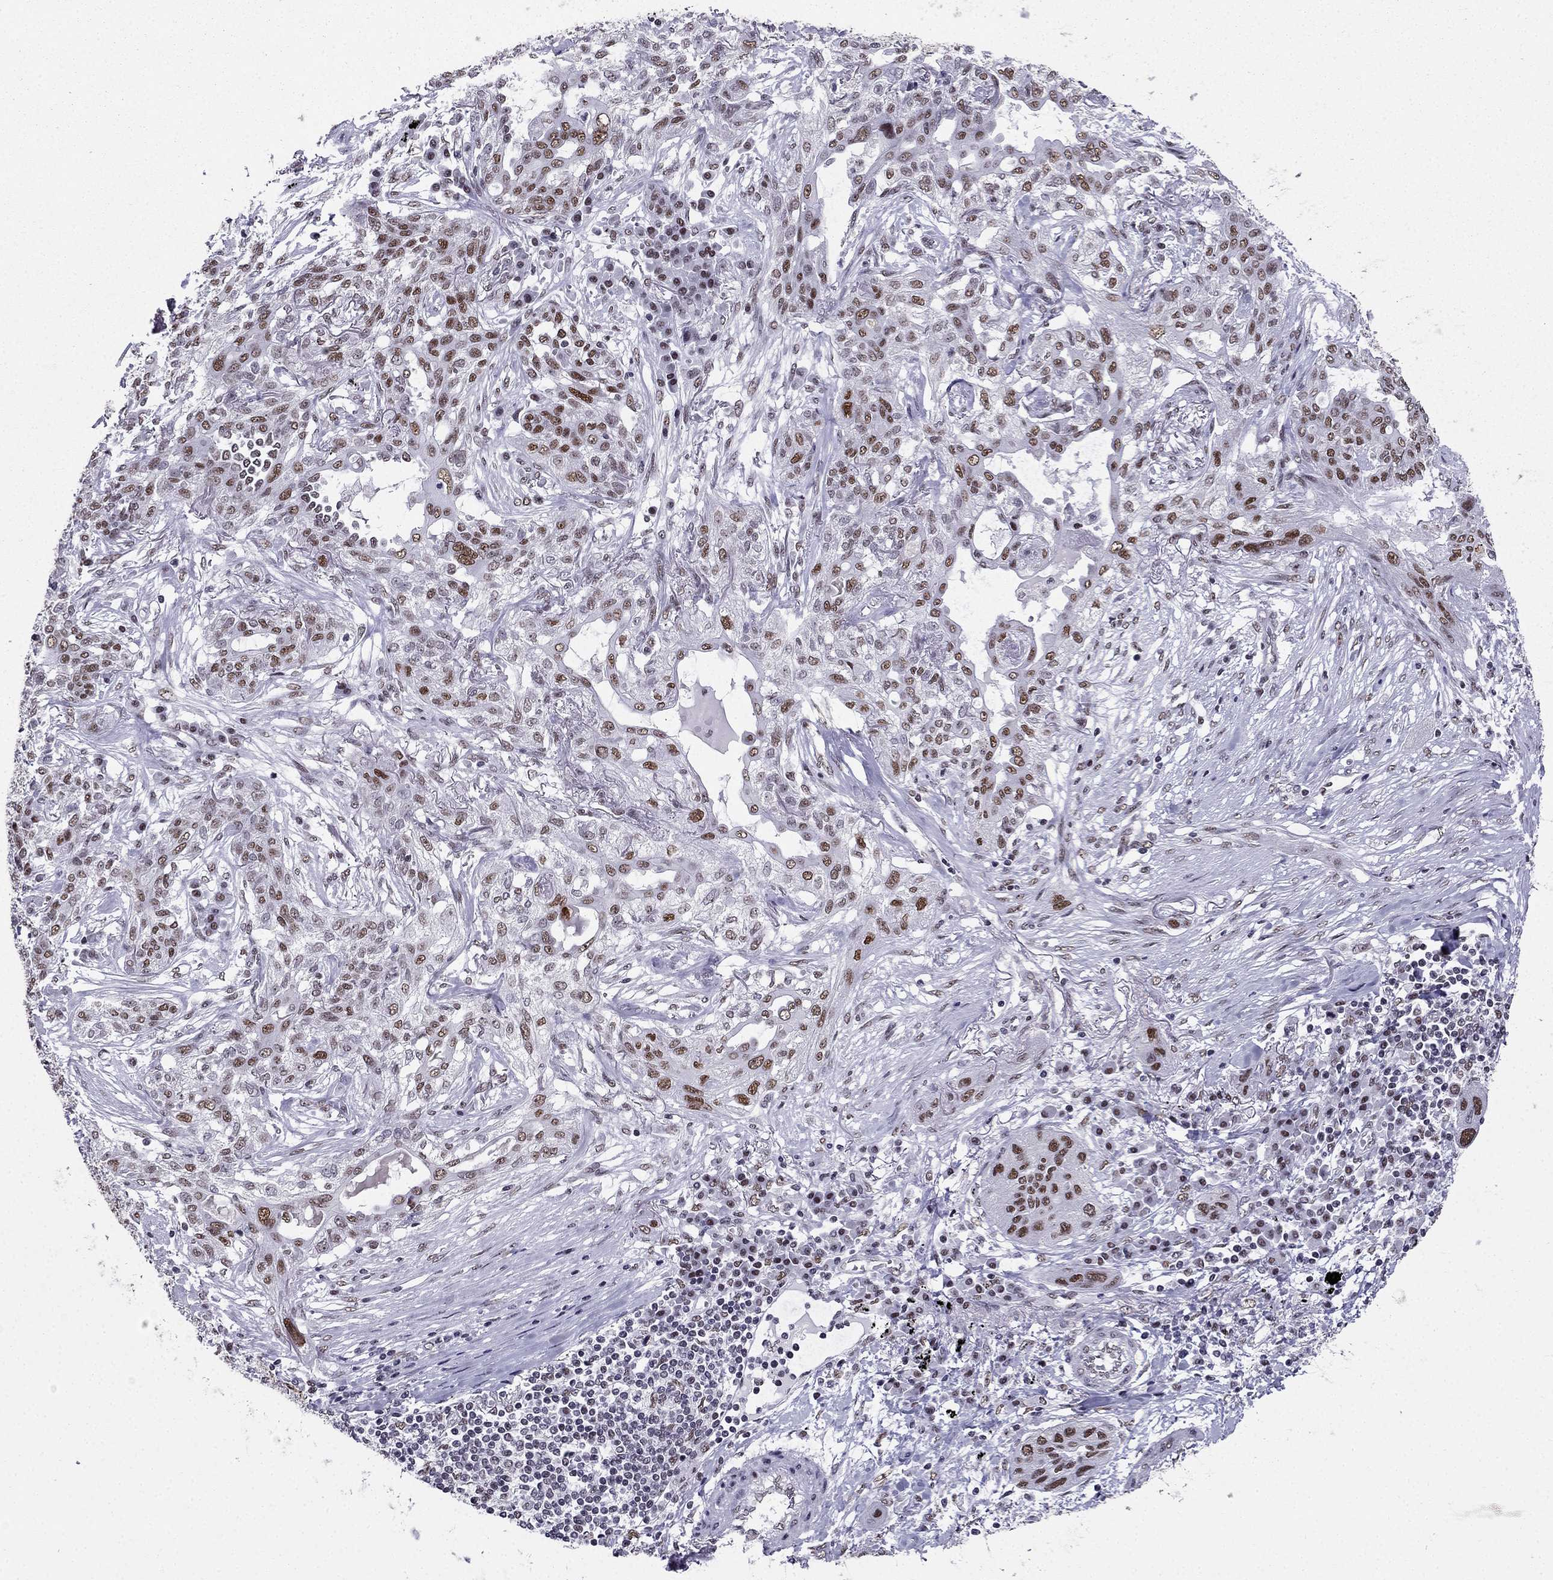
{"staining": {"intensity": "moderate", "quantity": "25%-75%", "location": "nuclear"}, "tissue": "lung cancer", "cell_type": "Tumor cells", "image_type": "cancer", "snomed": [{"axis": "morphology", "description": "Squamous cell carcinoma, NOS"}, {"axis": "topography", "description": "Lung"}], "caption": "Lung cancer (squamous cell carcinoma) stained for a protein displays moderate nuclear positivity in tumor cells.", "gene": "ZNF420", "patient": {"sex": "female", "age": 70}}